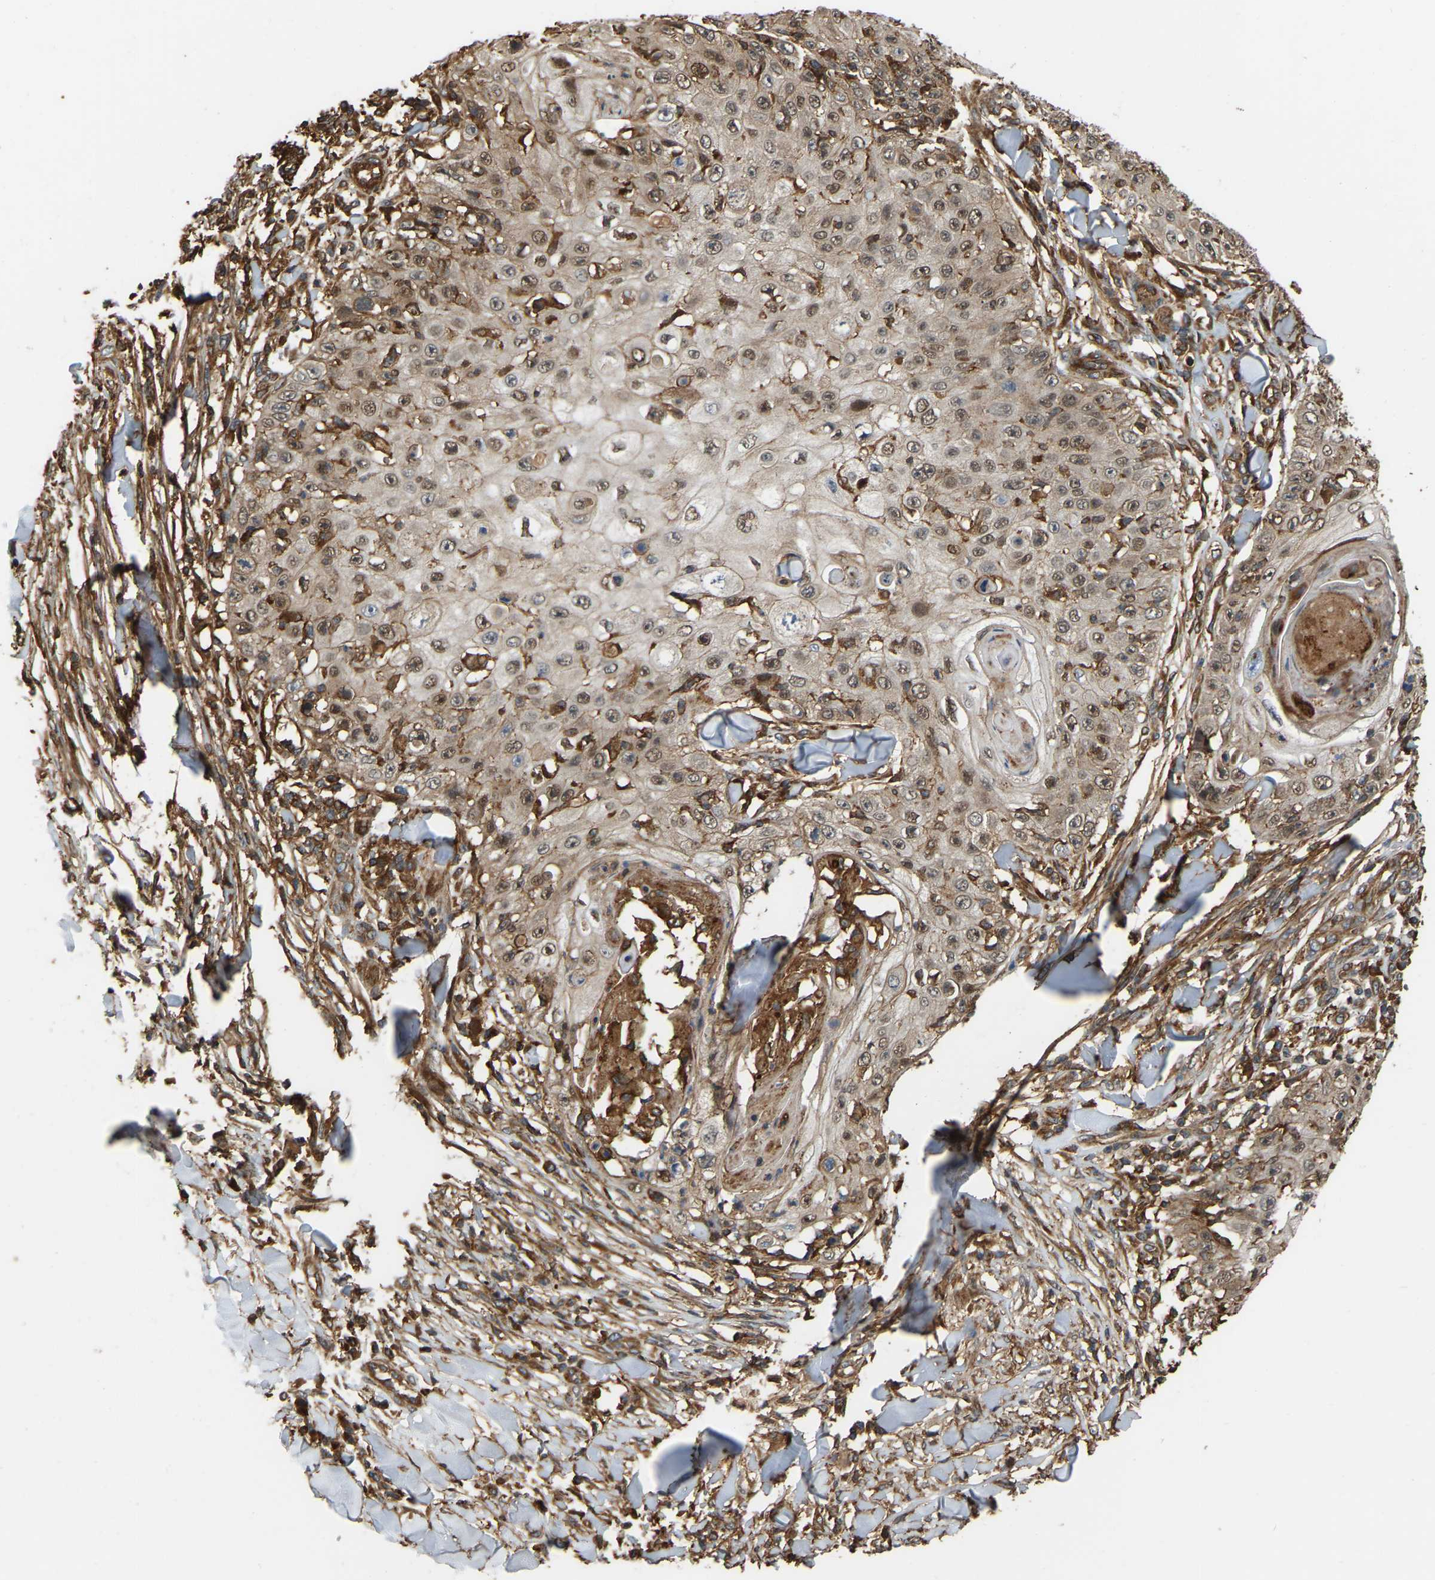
{"staining": {"intensity": "weak", "quantity": ">75%", "location": "cytoplasmic/membranous,nuclear"}, "tissue": "skin cancer", "cell_type": "Tumor cells", "image_type": "cancer", "snomed": [{"axis": "morphology", "description": "Squamous cell carcinoma, NOS"}, {"axis": "topography", "description": "Skin"}], "caption": "Tumor cells display weak cytoplasmic/membranous and nuclear expression in about >75% of cells in skin squamous cell carcinoma.", "gene": "SAMD9L", "patient": {"sex": "male", "age": 86}}